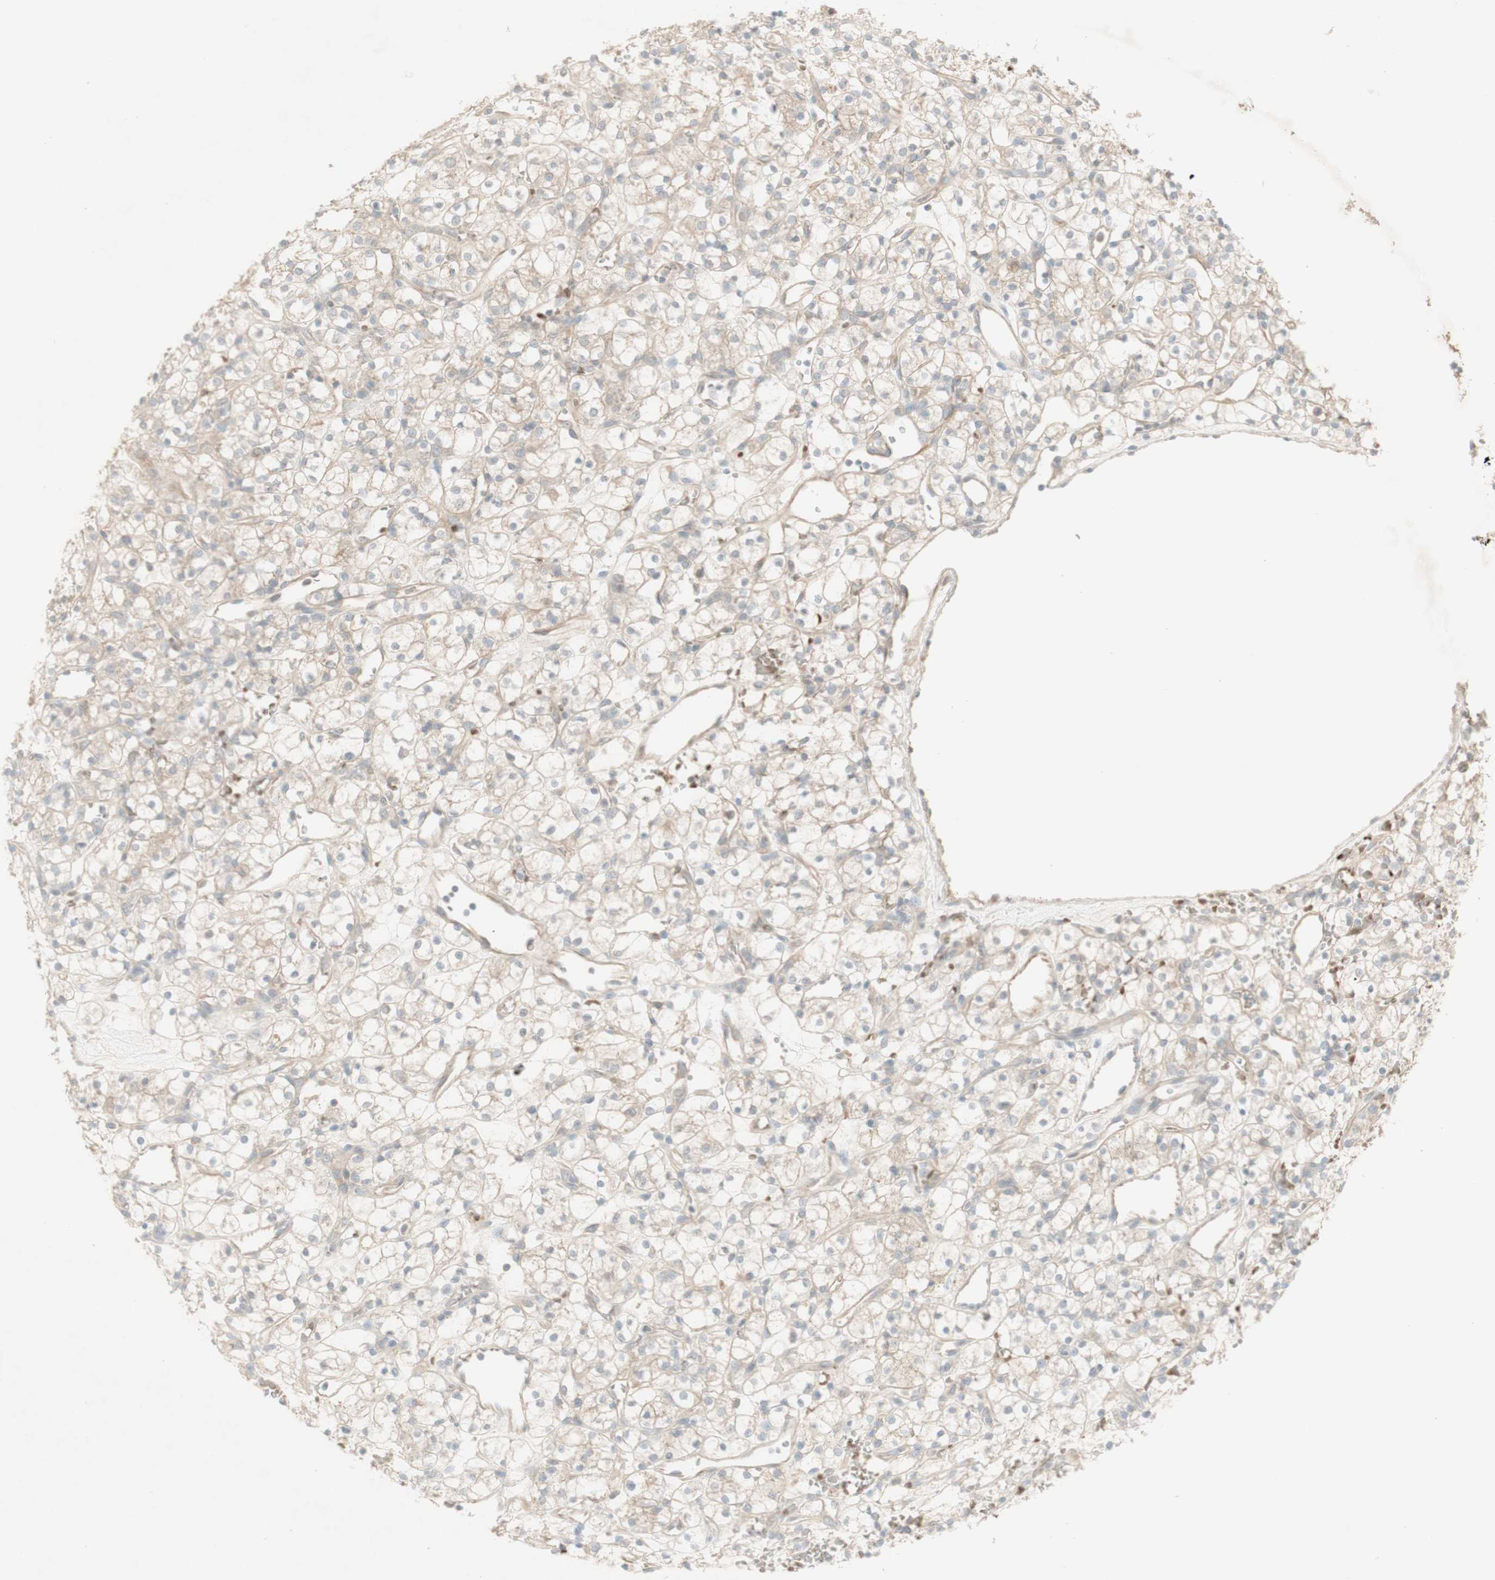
{"staining": {"intensity": "weak", "quantity": ">75%", "location": "cytoplasmic/membranous"}, "tissue": "renal cancer", "cell_type": "Tumor cells", "image_type": "cancer", "snomed": [{"axis": "morphology", "description": "Adenocarcinoma, NOS"}, {"axis": "topography", "description": "Kidney"}], "caption": "This is a histology image of IHC staining of renal cancer, which shows weak expression in the cytoplasmic/membranous of tumor cells.", "gene": "PTGER4", "patient": {"sex": "female", "age": 60}}